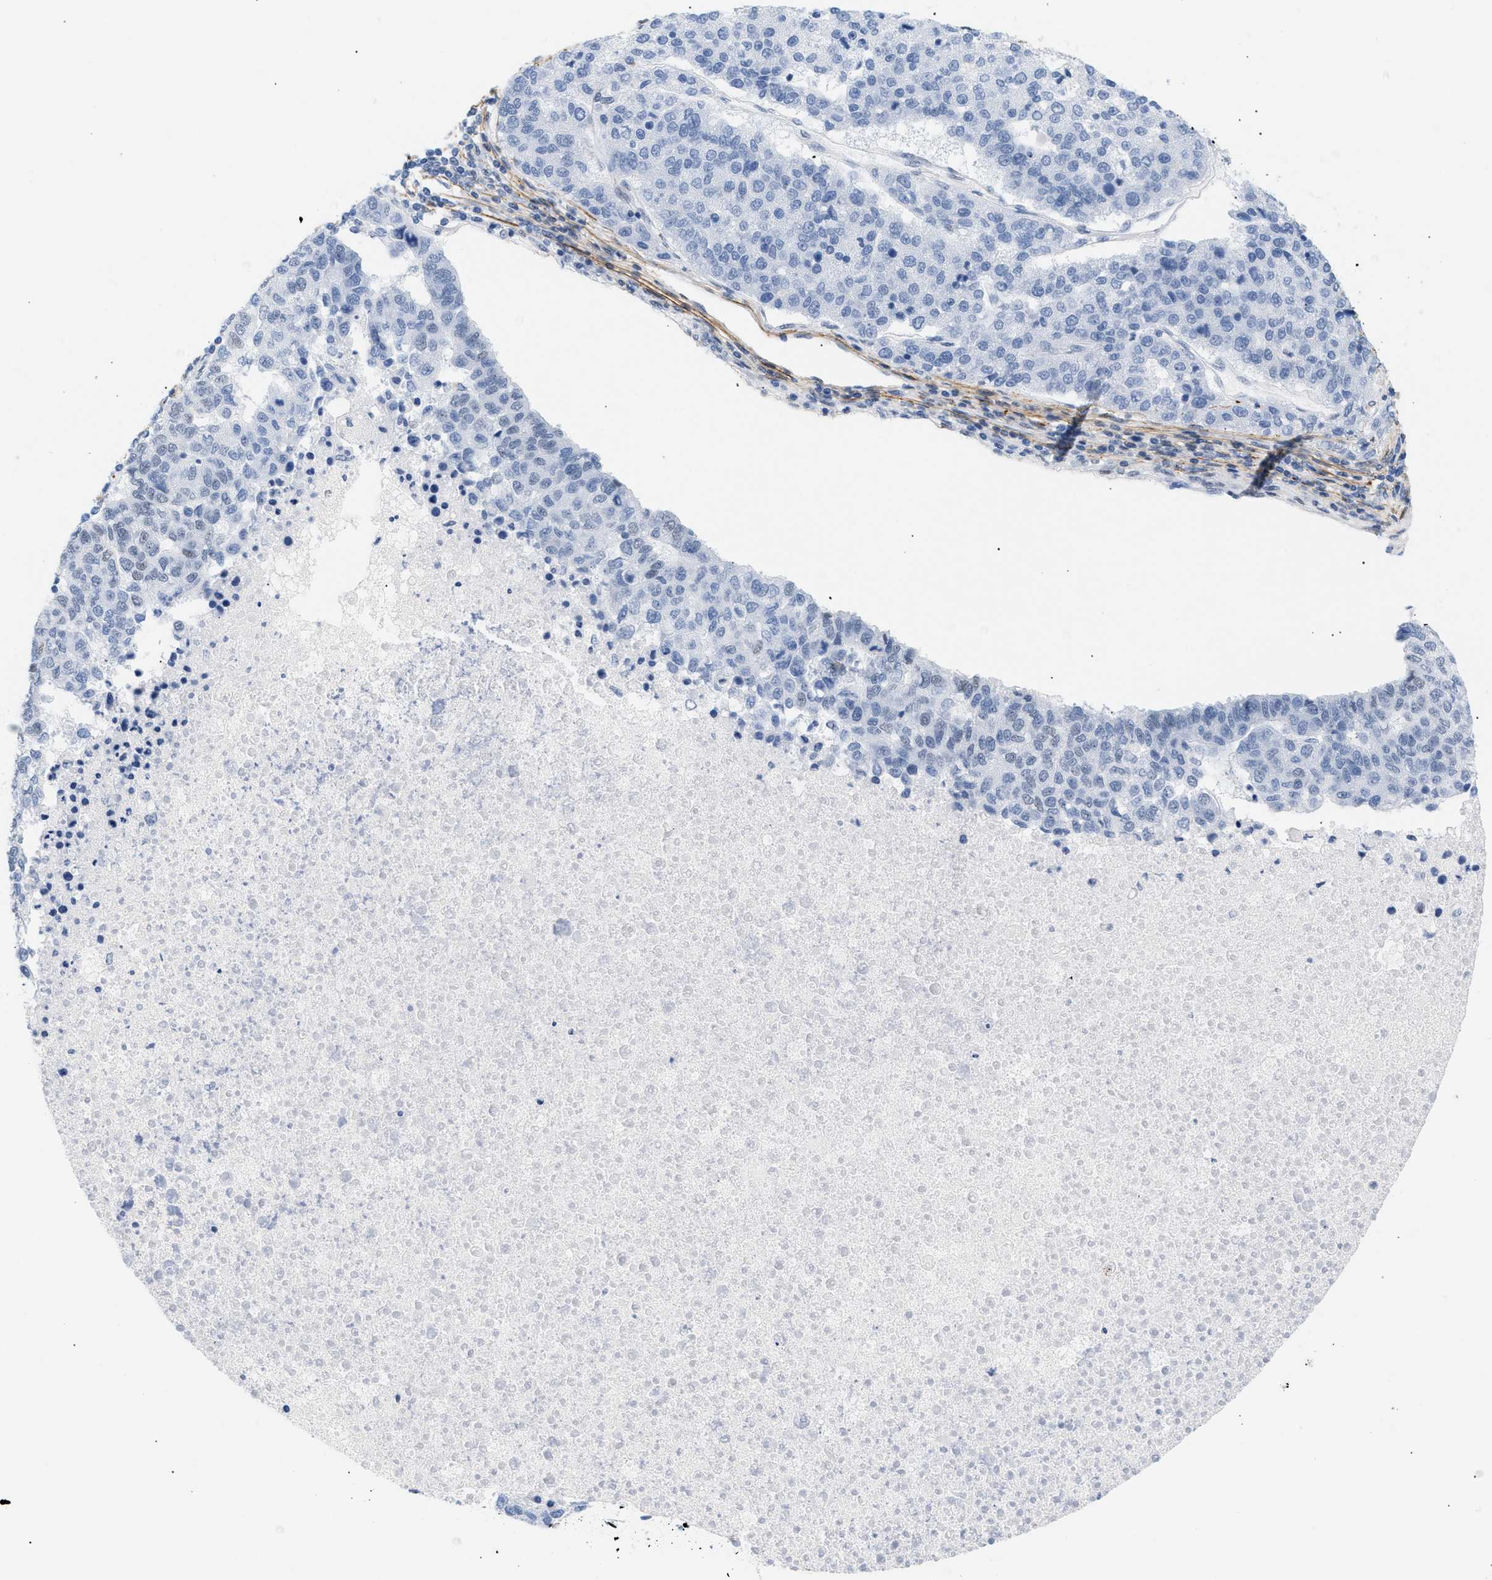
{"staining": {"intensity": "negative", "quantity": "none", "location": "none"}, "tissue": "pancreatic cancer", "cell_type": "Tumor cells", "image_type": "cancer", "snomed": [{"axis": "morphology", "description": "Adenocarcinoma, NOS"}, {"axis": "topography", "description": "Pancreas"}], "caption": "Protein analysis of pancreatic cancer (adenocarcinoma) exhibits no significant expression in tumor cells.", "gene": "ELN", "patient": {"sex": "female", "age": 61}}